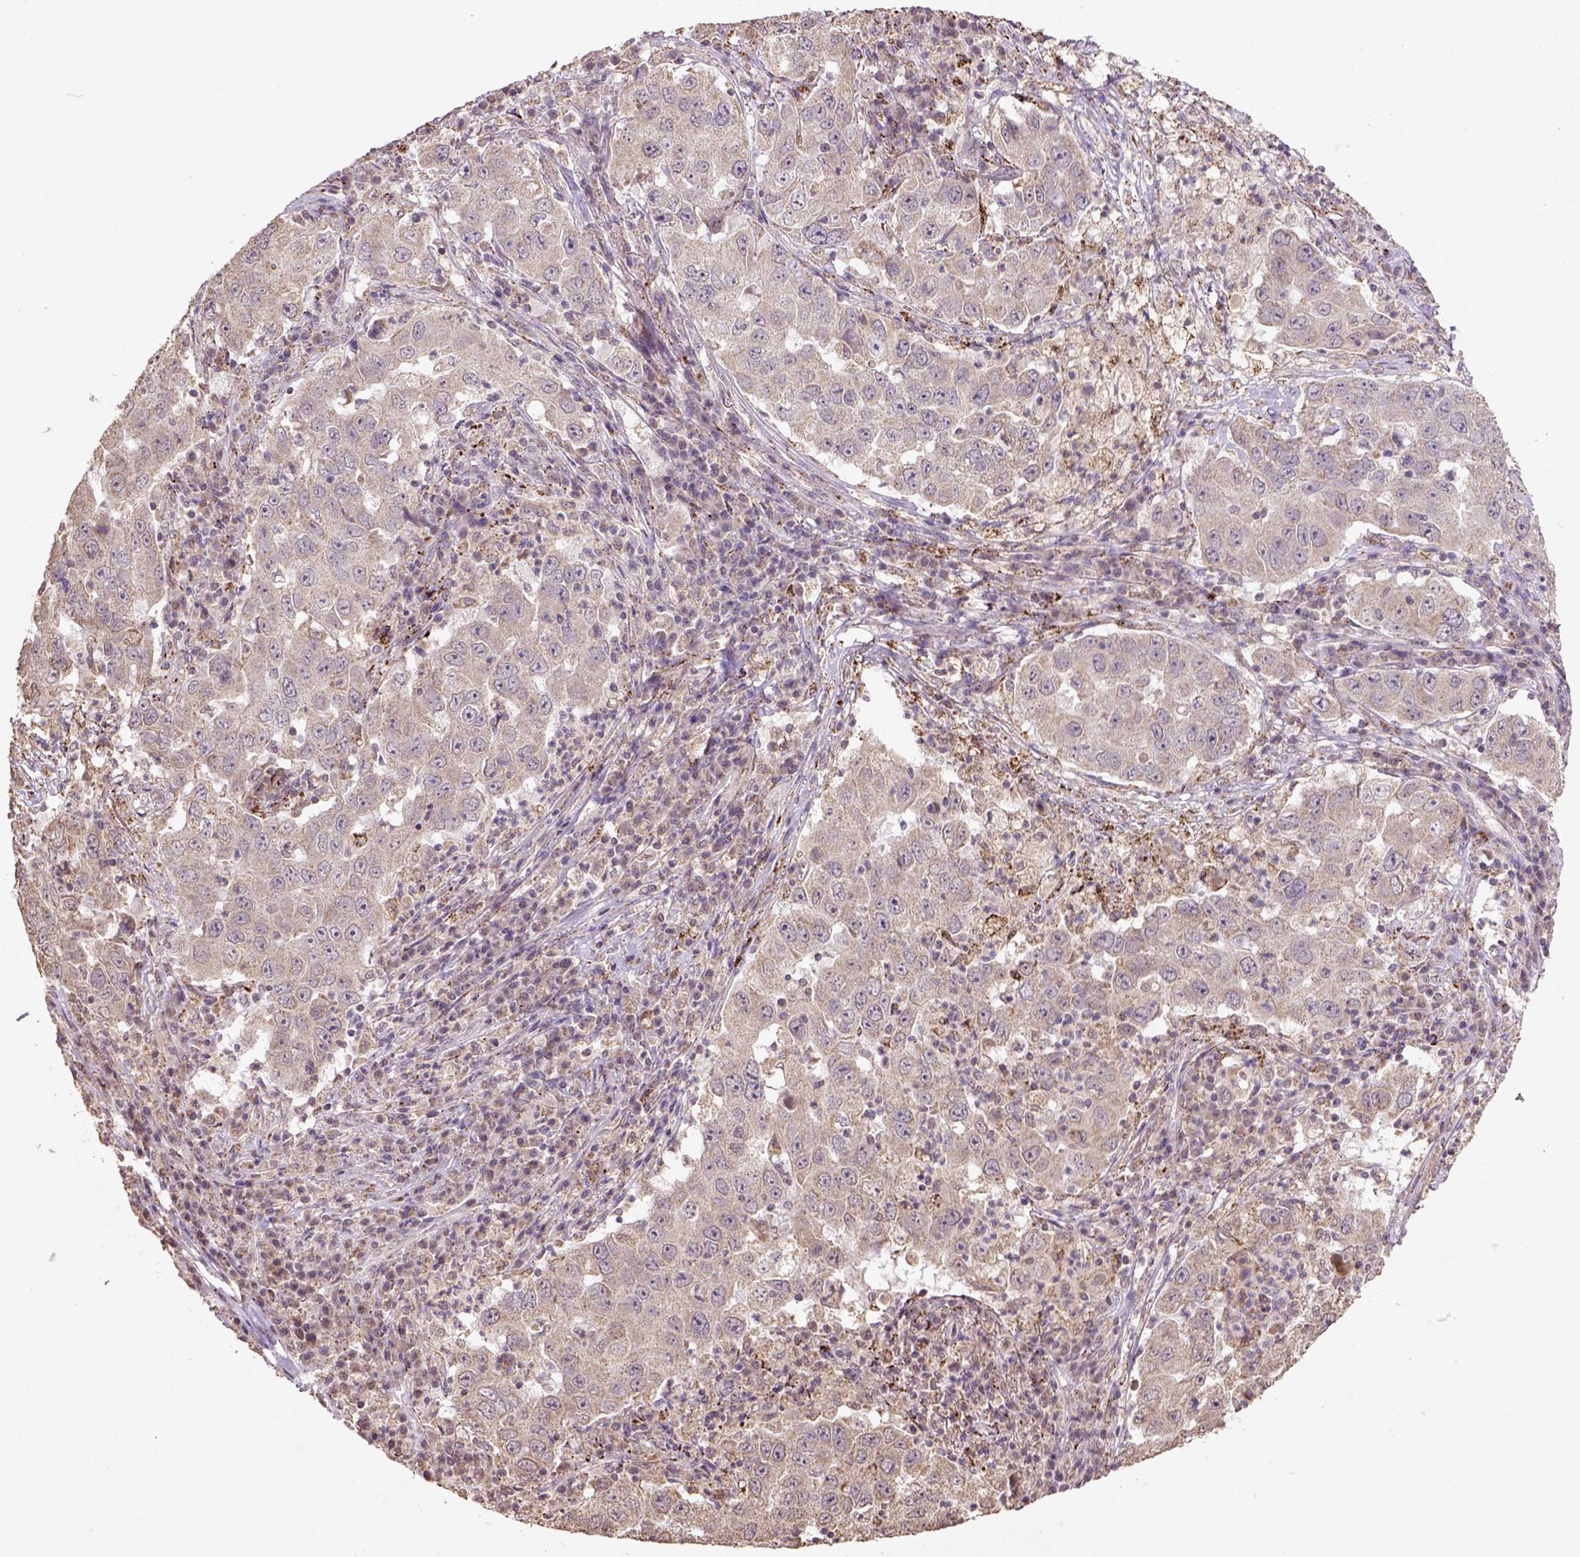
{"staining": {"intensity": "weak", "quantity": ">75%", "location": "cytoplasmic/membranous"}, "tissue": "lung cancer", "cell_type": "Tumor cells", "image_type": "cancer", "snomed": [{"axis": "morphology", "description": "Adenocarcinoma, NOS"}, {"axis": "topography", "description": "Lung"}], "caption": "Tumor cells show low levels of weak cytoplasmic/membranous expression in approximately >75% of cells in human lung cancer.", "gene": "NUDT10", "patient": {"sex": "male", "age": 73}}